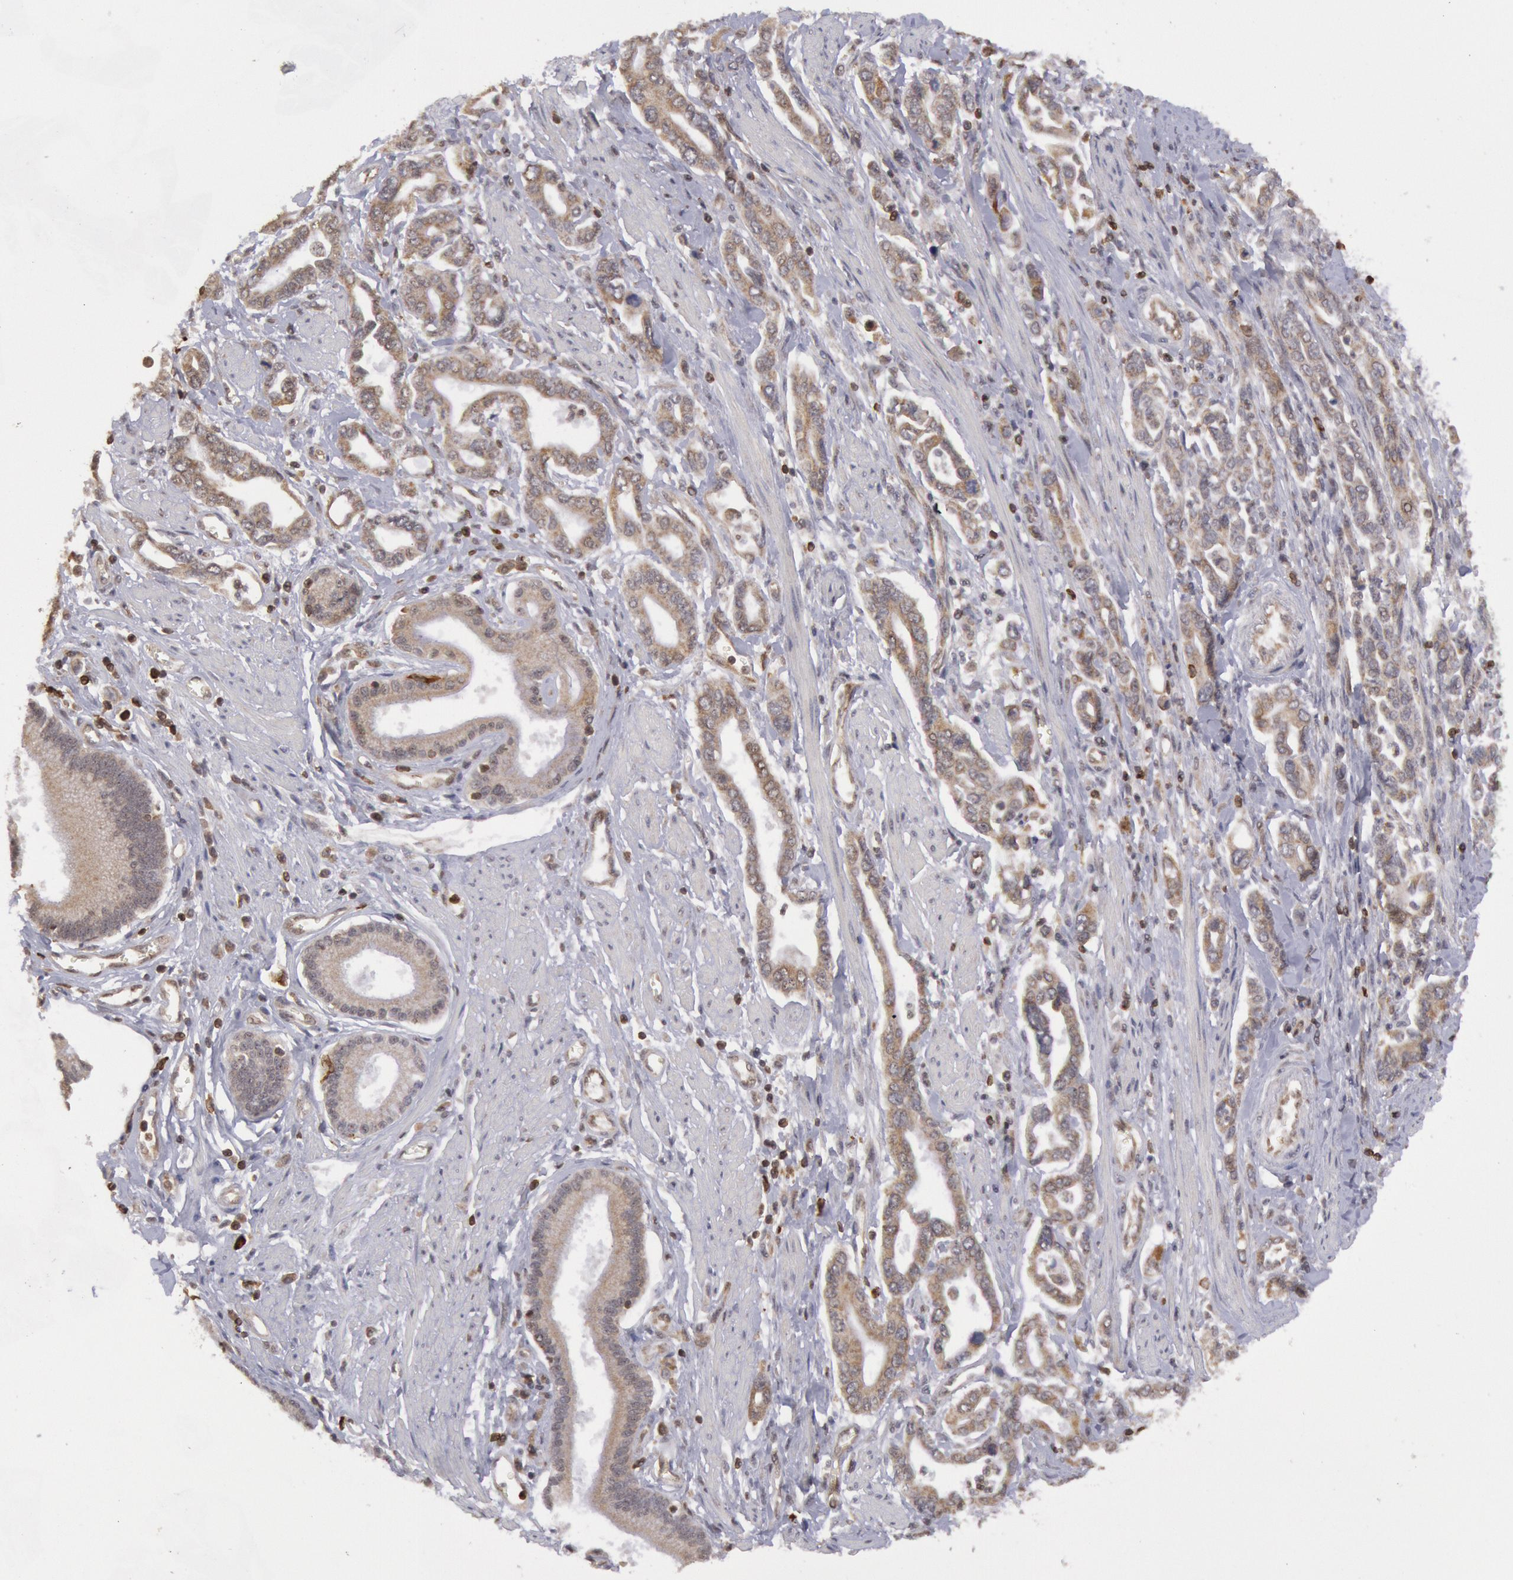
{"staining": {"intensity": "negative", "quantity": "none", "location": "none"}, "tissue": "pancreatic cancer", "cell_type": "Tumor cells", "image_type": "cancer", "snomed": [{"axis": "morphology", "description": "Adenocarcinoma, NOS"}, {"axis": "topography", "description": "Pancreas"}], "caption": "Human adenocarcinoma (pancreatic) stained for a protein using IHC shows no staining in tumor cells.", "gene": "TAP2", "patient": {"sex": "female", "age": 57}}